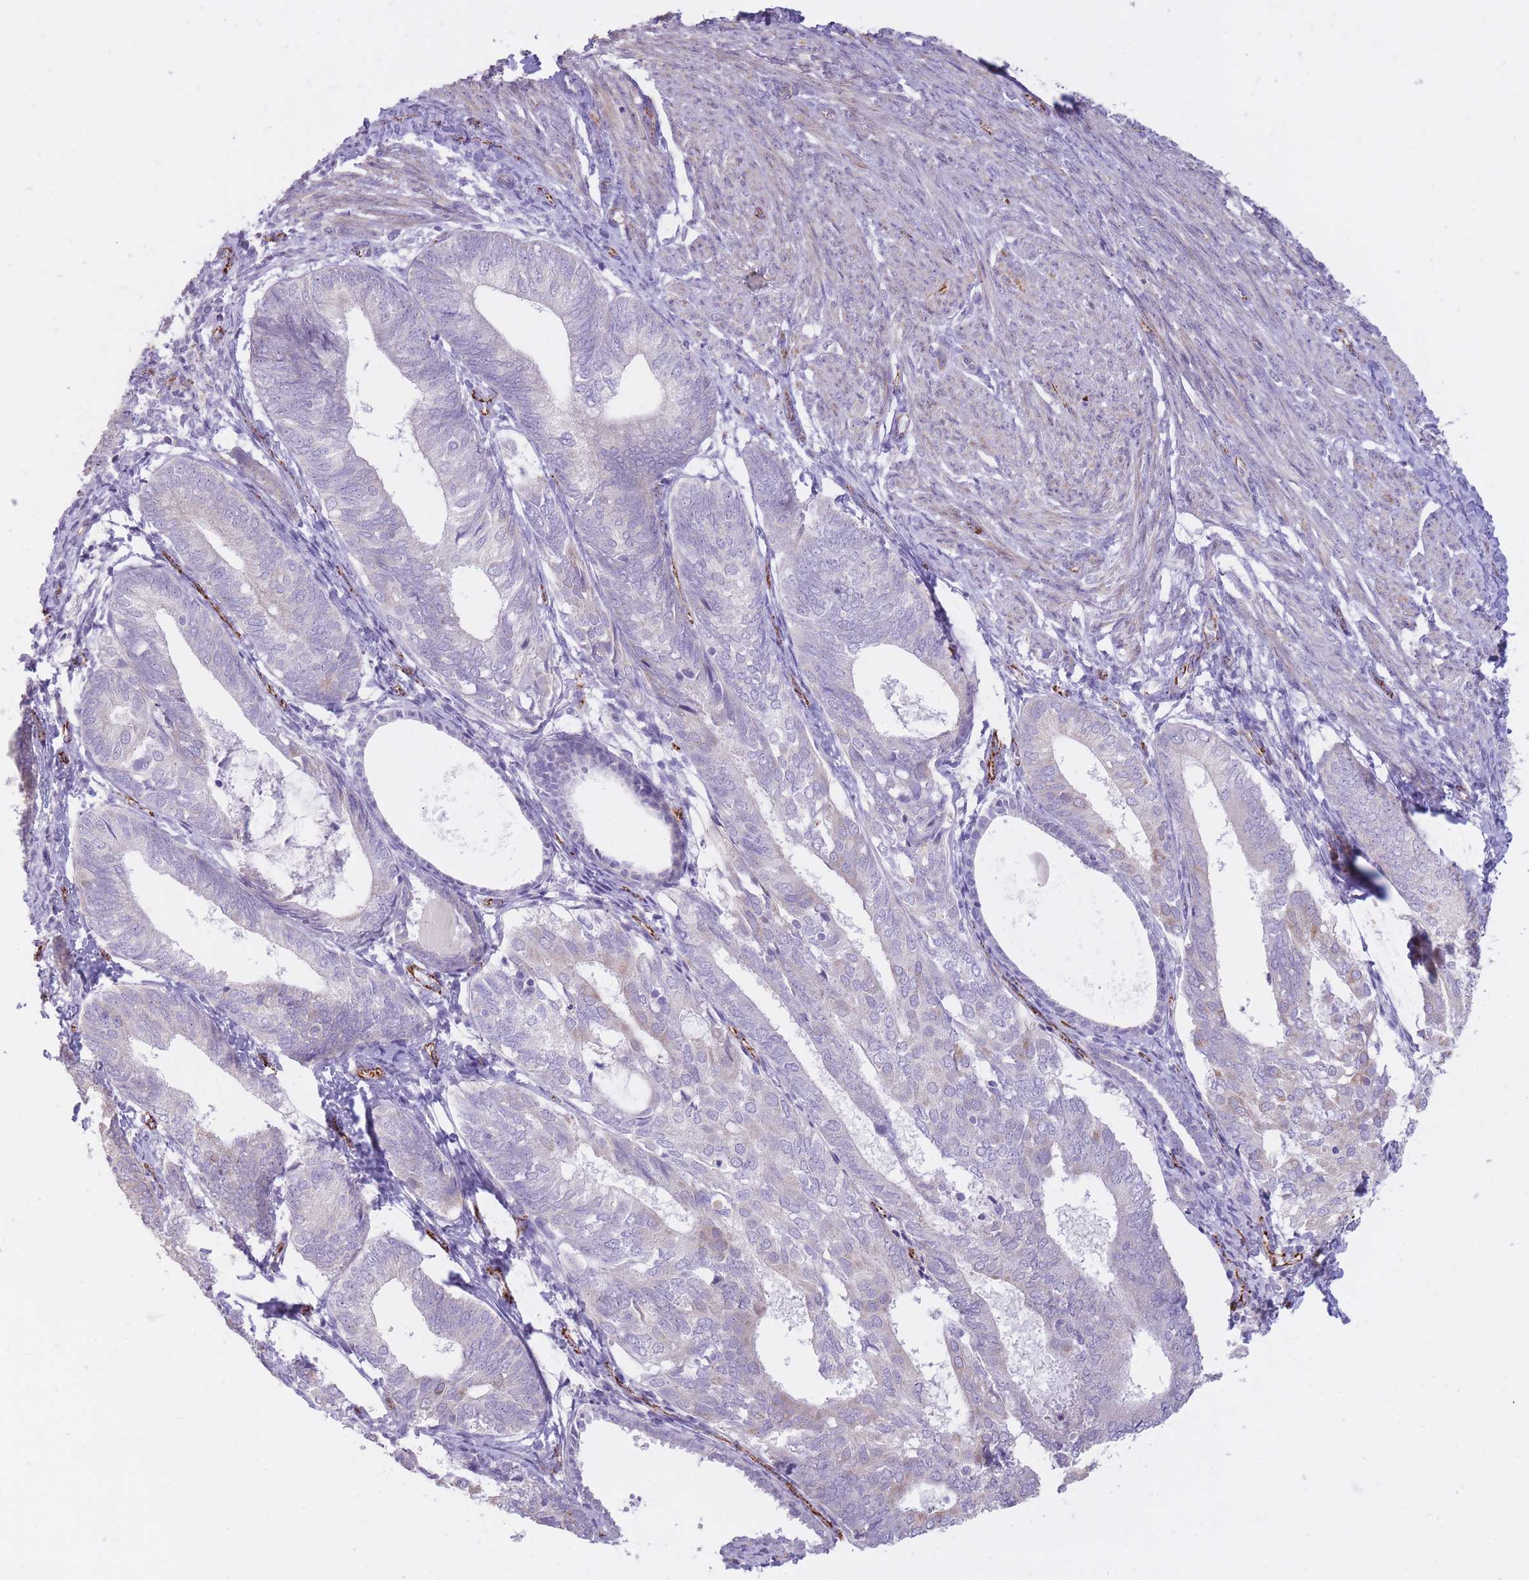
{"staining": {"intensity": "moderate", "quantity": "<25%", "location": "cytoplasmic/membranous"}, "tissue": "endometrial cancer", "cell_type": "Tumor cells", "image_type": "cancer", "snomed": [{"axis": "morphology", "description": "Adenocarcinoma, NOS"}, {"axis": "topography", "description": "Endometrium"}], "caption": "IHC (DAB (3,3'-diaminobenzidine)) staining of endometrial adenocarcinoma exhibits moderate cytoplasmic/membranous protein positivity in about <25% of tumor cells.", "gene": "RNF170", "patient": {"sex": "female", "age": 87}}